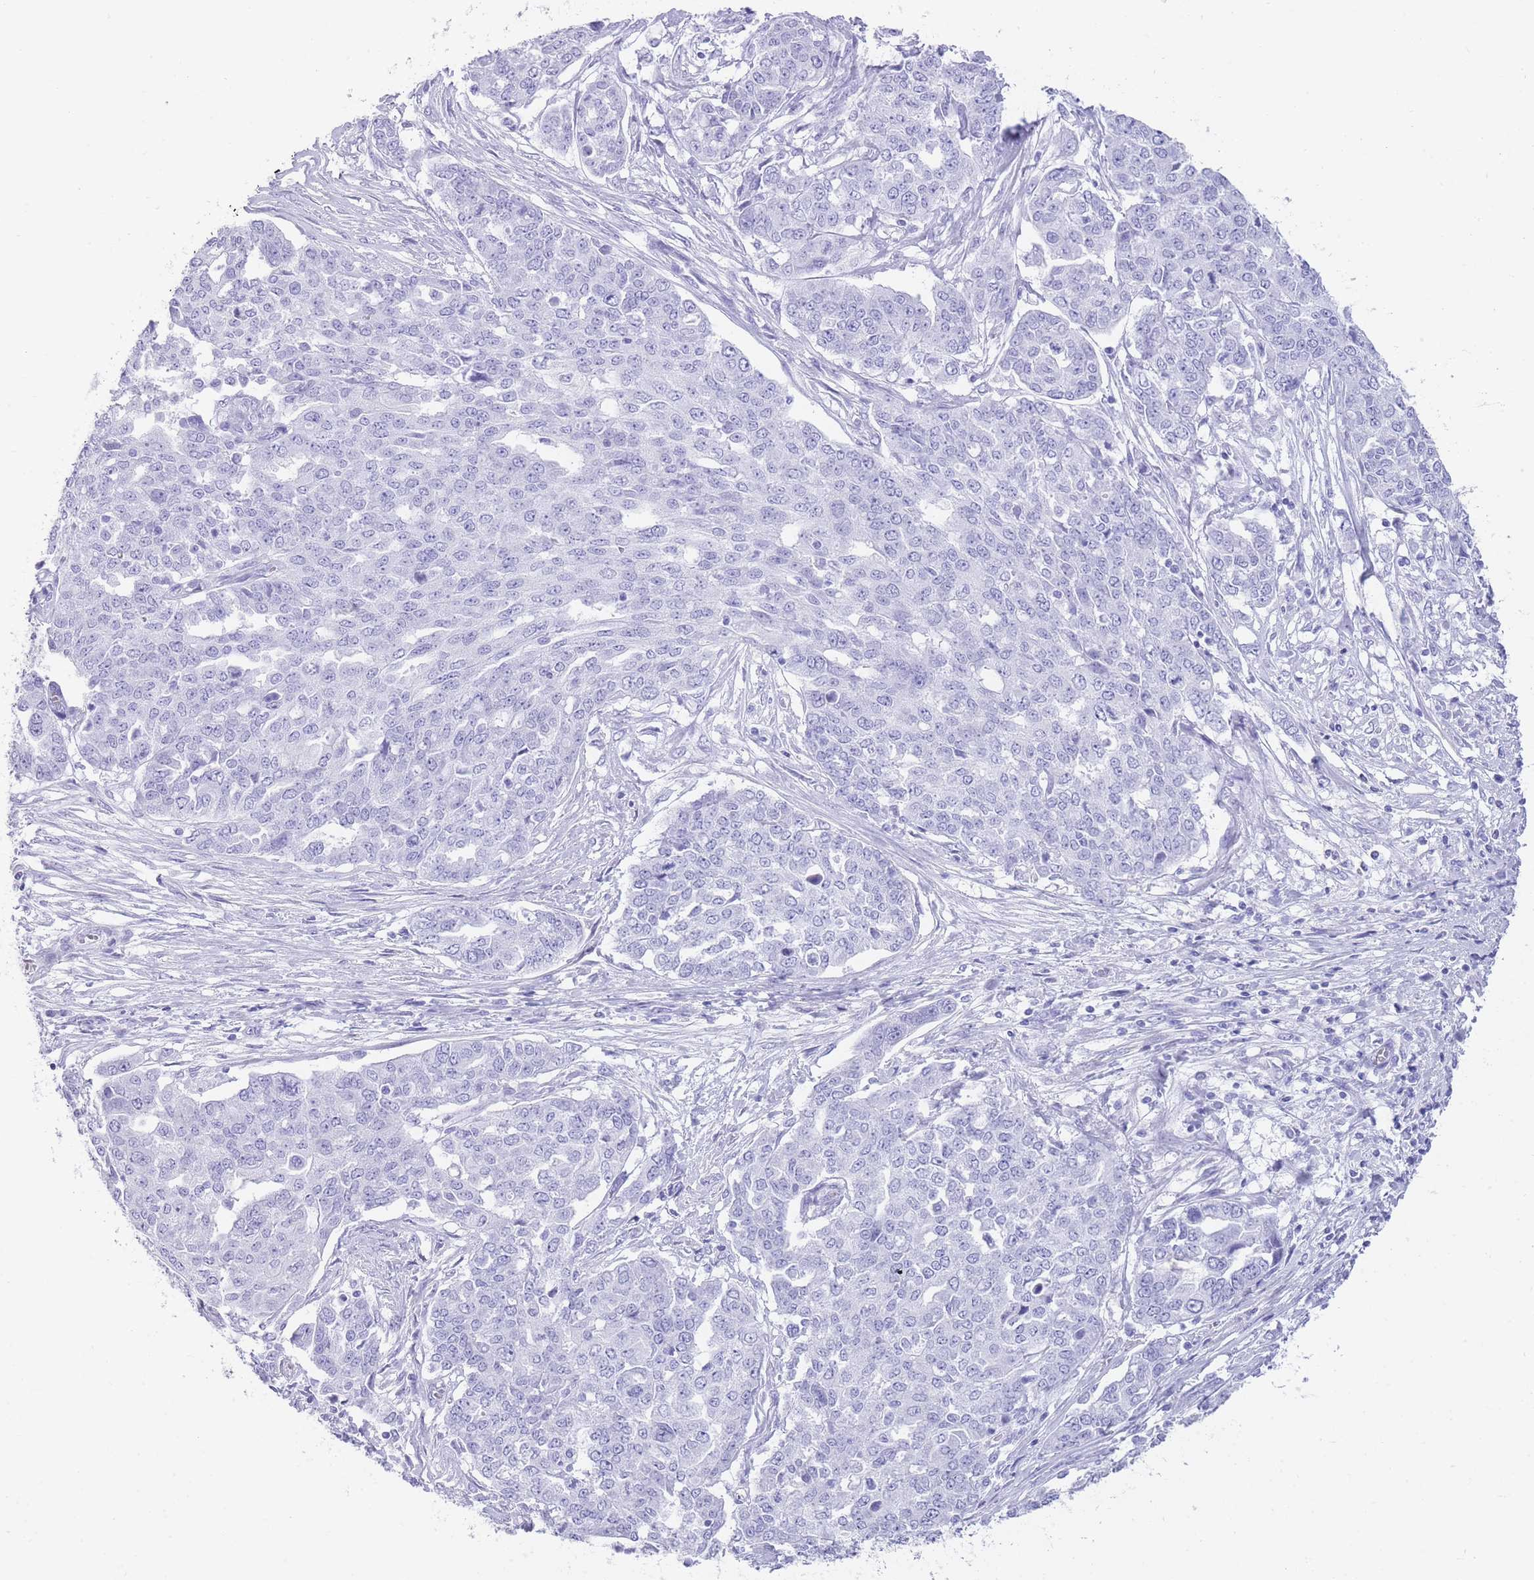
{"staining": {"intensity": "negative", "quantity": "none", "location": "none"}, "tissue": "ovarian cancer", "cell_type": "Tumor cells", "image_type": "cancer", "snomed": [{"axis": "morphology", "description": "Cystadenocarcinoma, serous, NOS"}, {"axis": "topography", "description": "Soft tissue"}, {"axis": "topography", "description": "Ovary"}], "caption": "An image of human ovarian serous cystadenocarcinoma is negative for staining in tumor cells.", "gene": "ELOA2", "patient": {"sex": "female", "age": 57}}